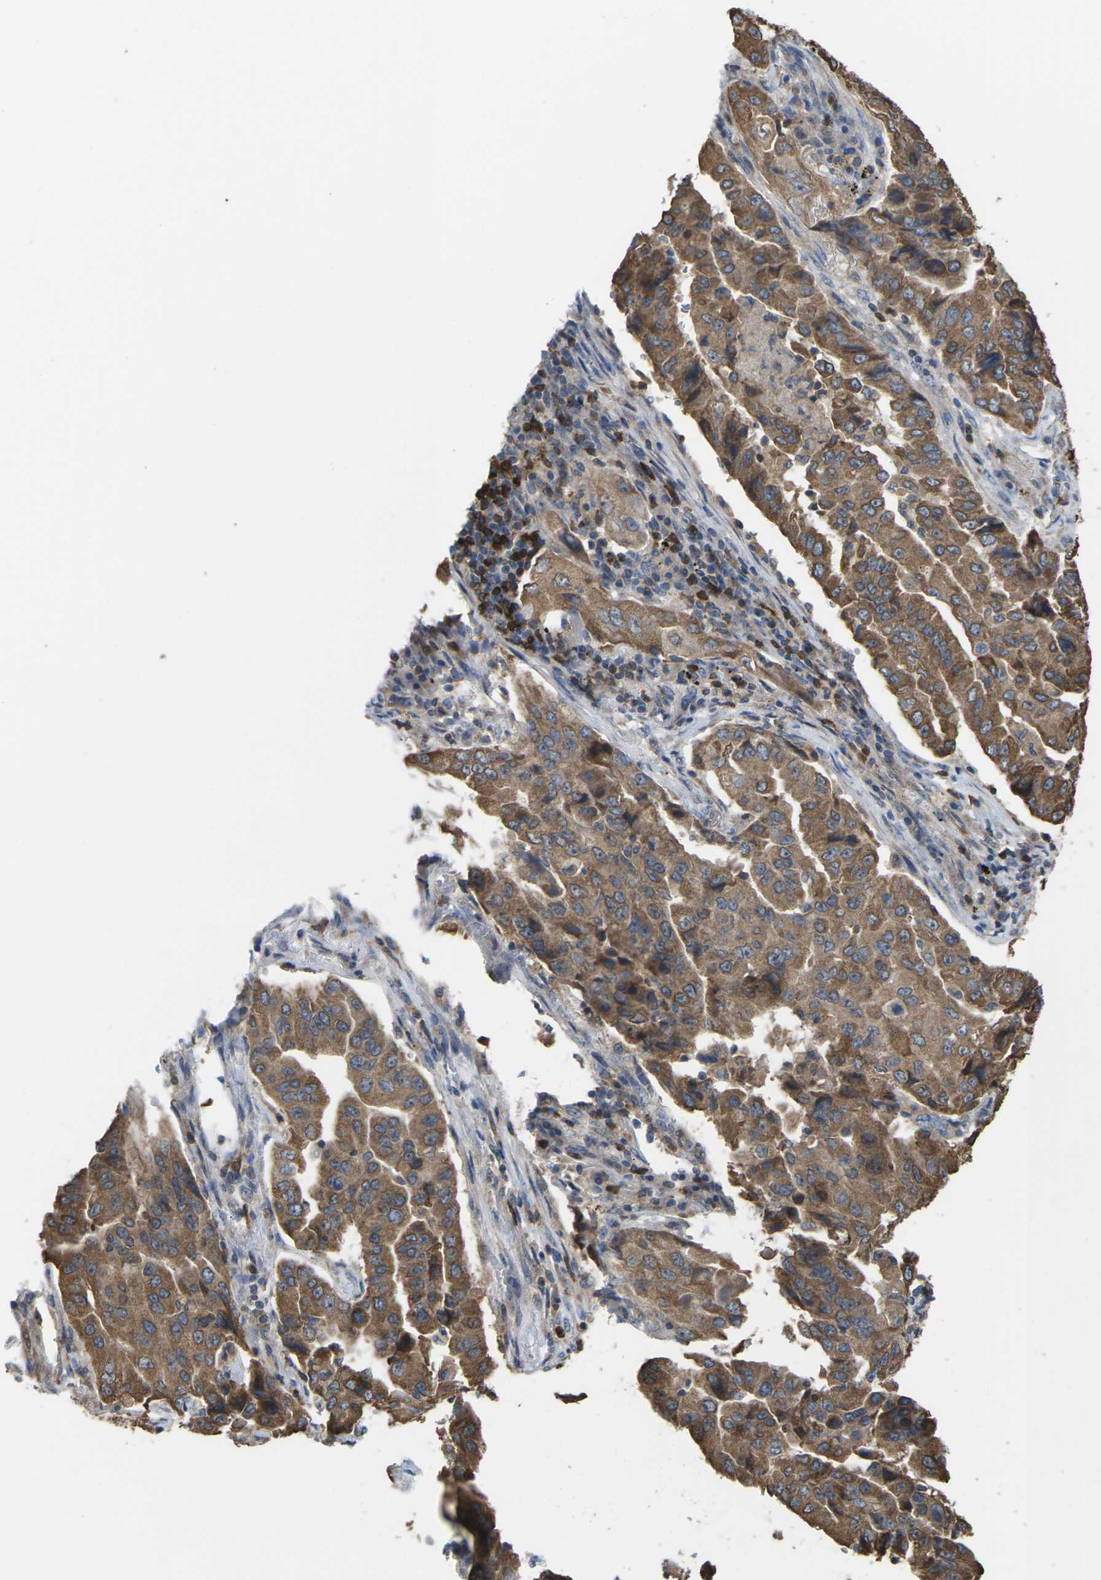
{"staining": {"intensity": "moderate", "quantity": ">75%", "location": "cytoplasmic/membranous"}, "tissue": "lung cancer", "cell_type": "Tumor cells", "image_type": "cancer", "snomed": [{"axis": "morphology", "description": "Adenocarcinoma, NOS"}, {"axis": "topography", "description": "Lung"}], "caption": "Adenocarcinoma (lung) stained for a protein (brown) reveals moderate cytoplasmic/membranous positive staining in about >75% of tumor cells.", "gene": "TIAM1", "patient": {"sex": "female", "age": 65}}